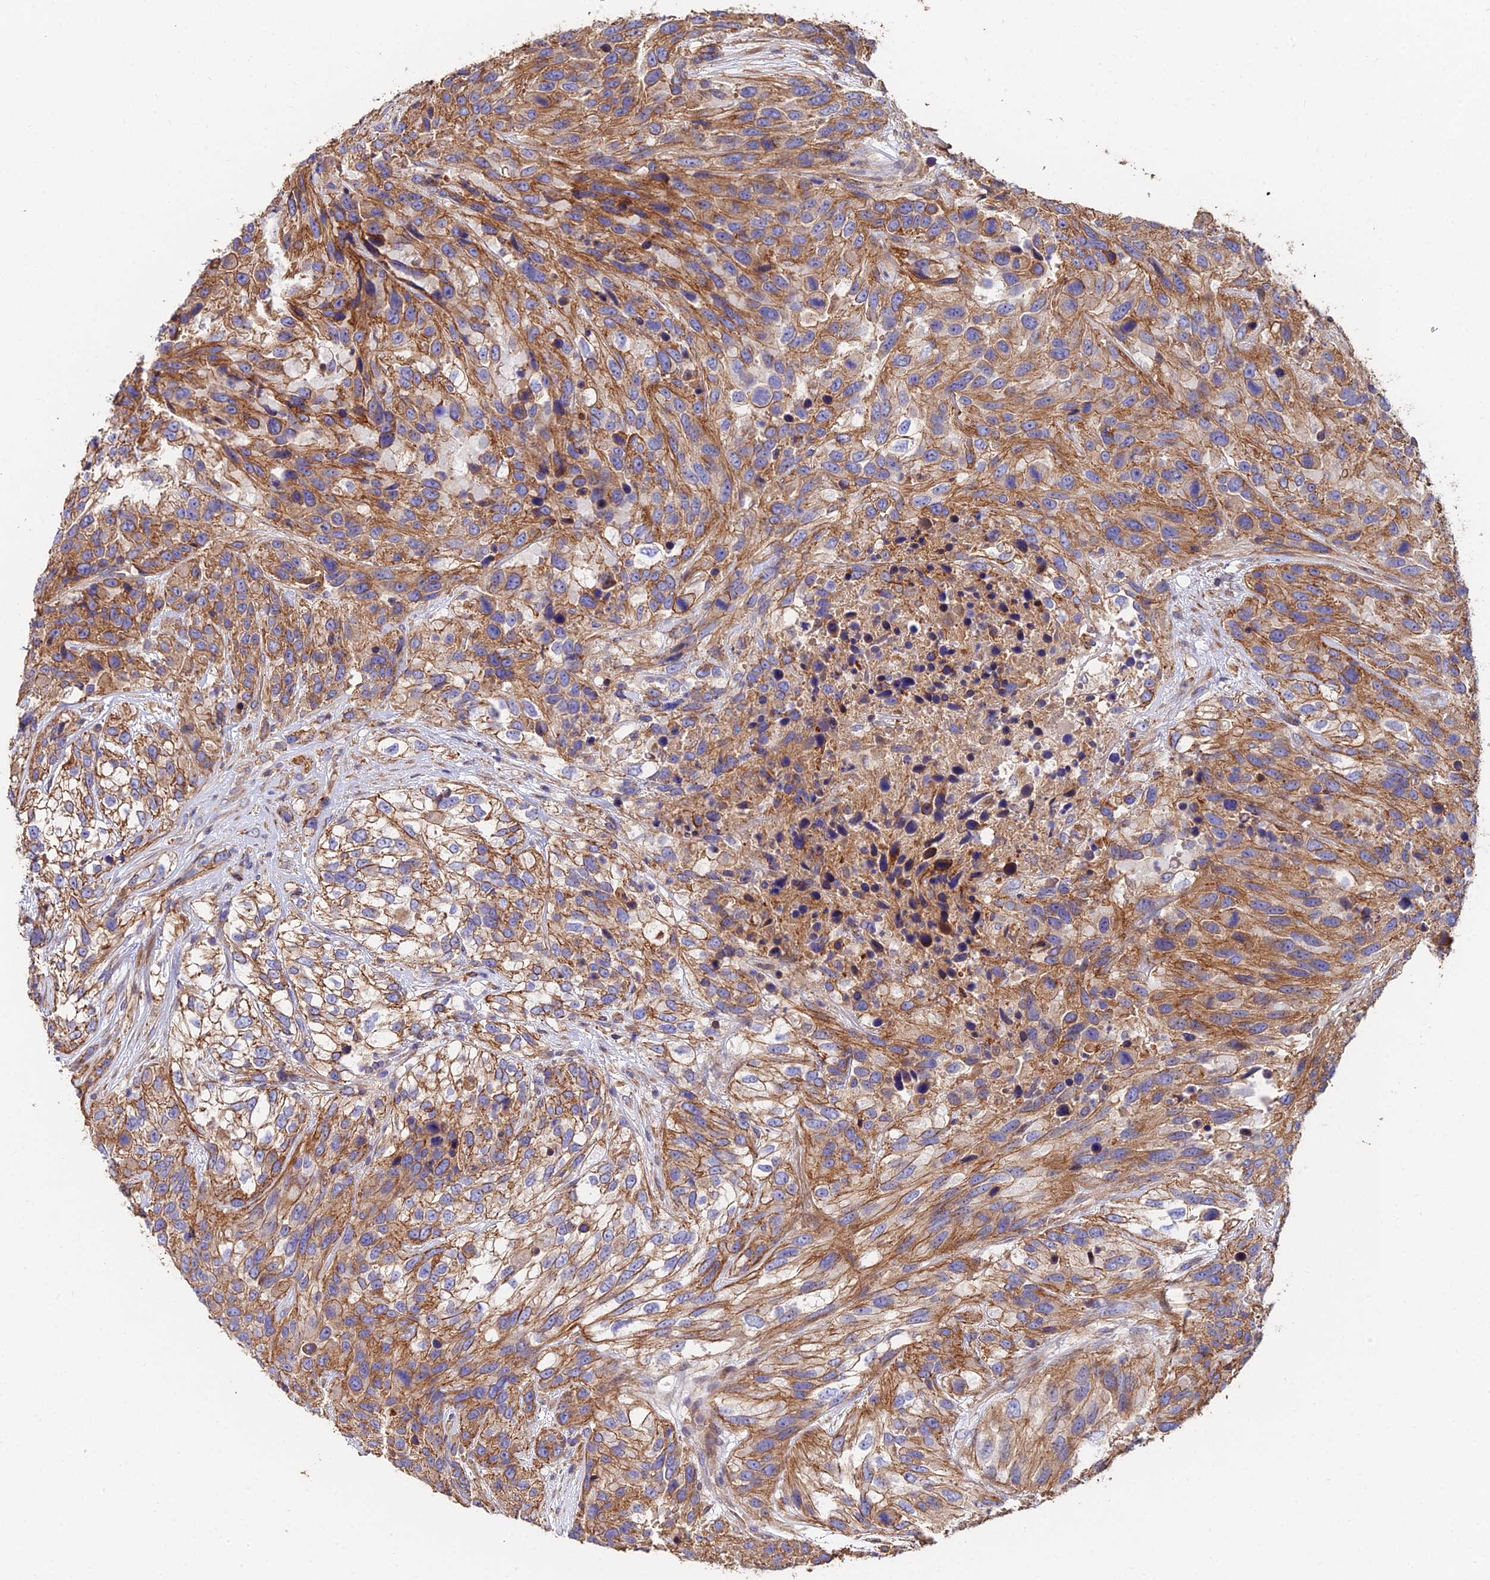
{"staining": {"intensity": "moderate", "quantity": ">75%", "location": "cytoplasmic/membranous"}, "tissue": "urothelial cancer", "cell_type": "Tumor cells", "image_type": "cancer", "snomed": [{"axis": "morphology", "description": "Urothelial carcinoma, High grade"}, {"axis": "topography", "description": "Urinary bladder"}], "caption": "This photomicrograph displays IHC staining of high-grade urothelial carcinoma, with medium moderate cytoplasmic/membranous staining in about >75% of tumor cells.", "gene": "EXT1", "patient": {"sex": "female", "age": 70}}